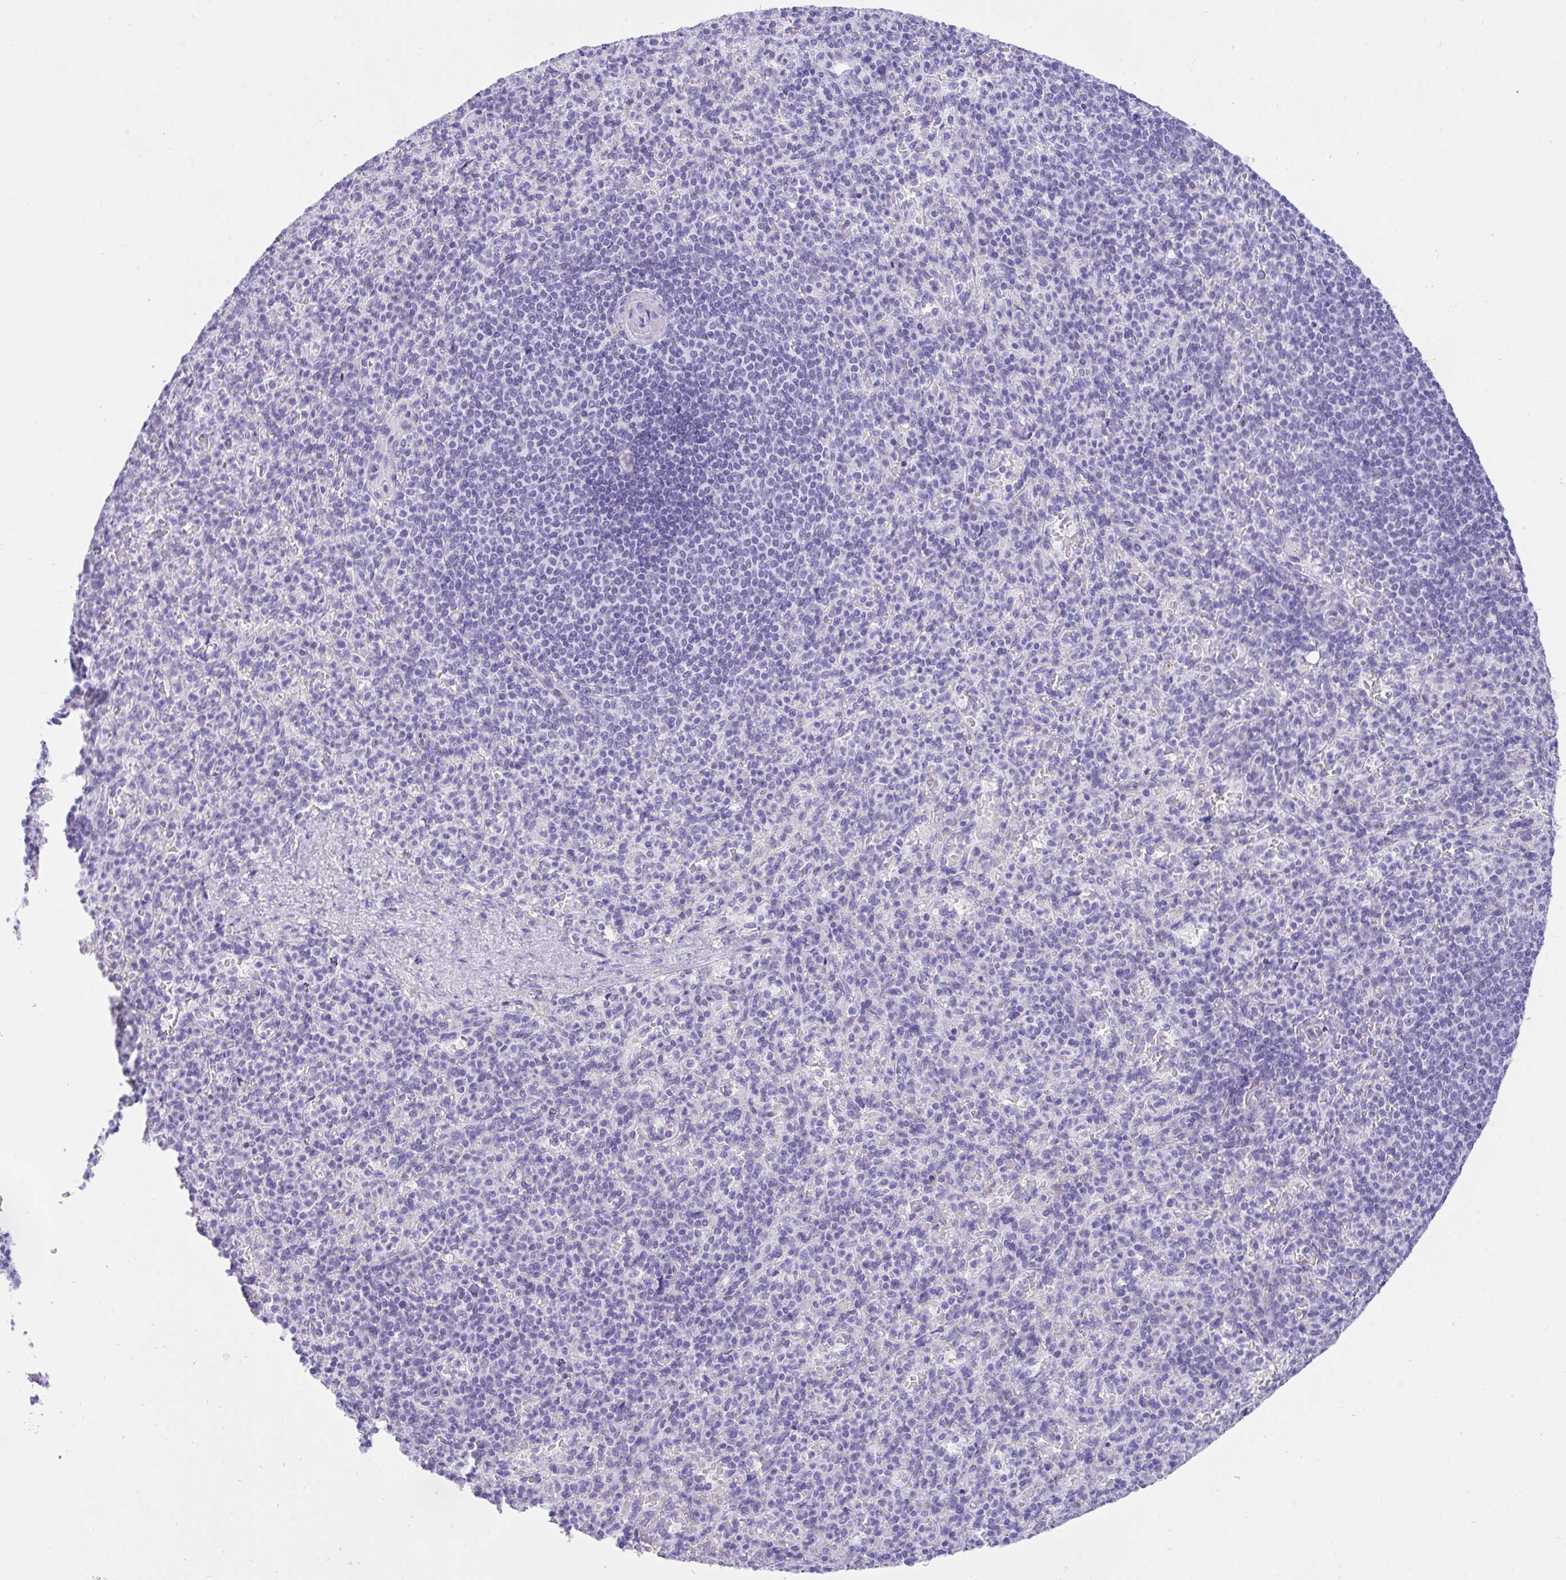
{"staining": {"intensity": "negative", "quantity": "none", "location": "none"}, "tissue": "spleen", "cell_type": "Cells in red pulp", "image_type": "normal", "snomed": [{"axis": "morphology", "description": "Normal tissue, NOS"}, {"axis": "topography", "description": "Spleen"}], "caption": "Immunohistochemical staining of benign spleen demonstrates no significant positivity in cells in red pulp. (DAB immunohistochemistry (IHC) visualized using brightfield microscopy, high magnification).", "gene": "TLN2", "patient": {"sex": "female", "age": 74}}